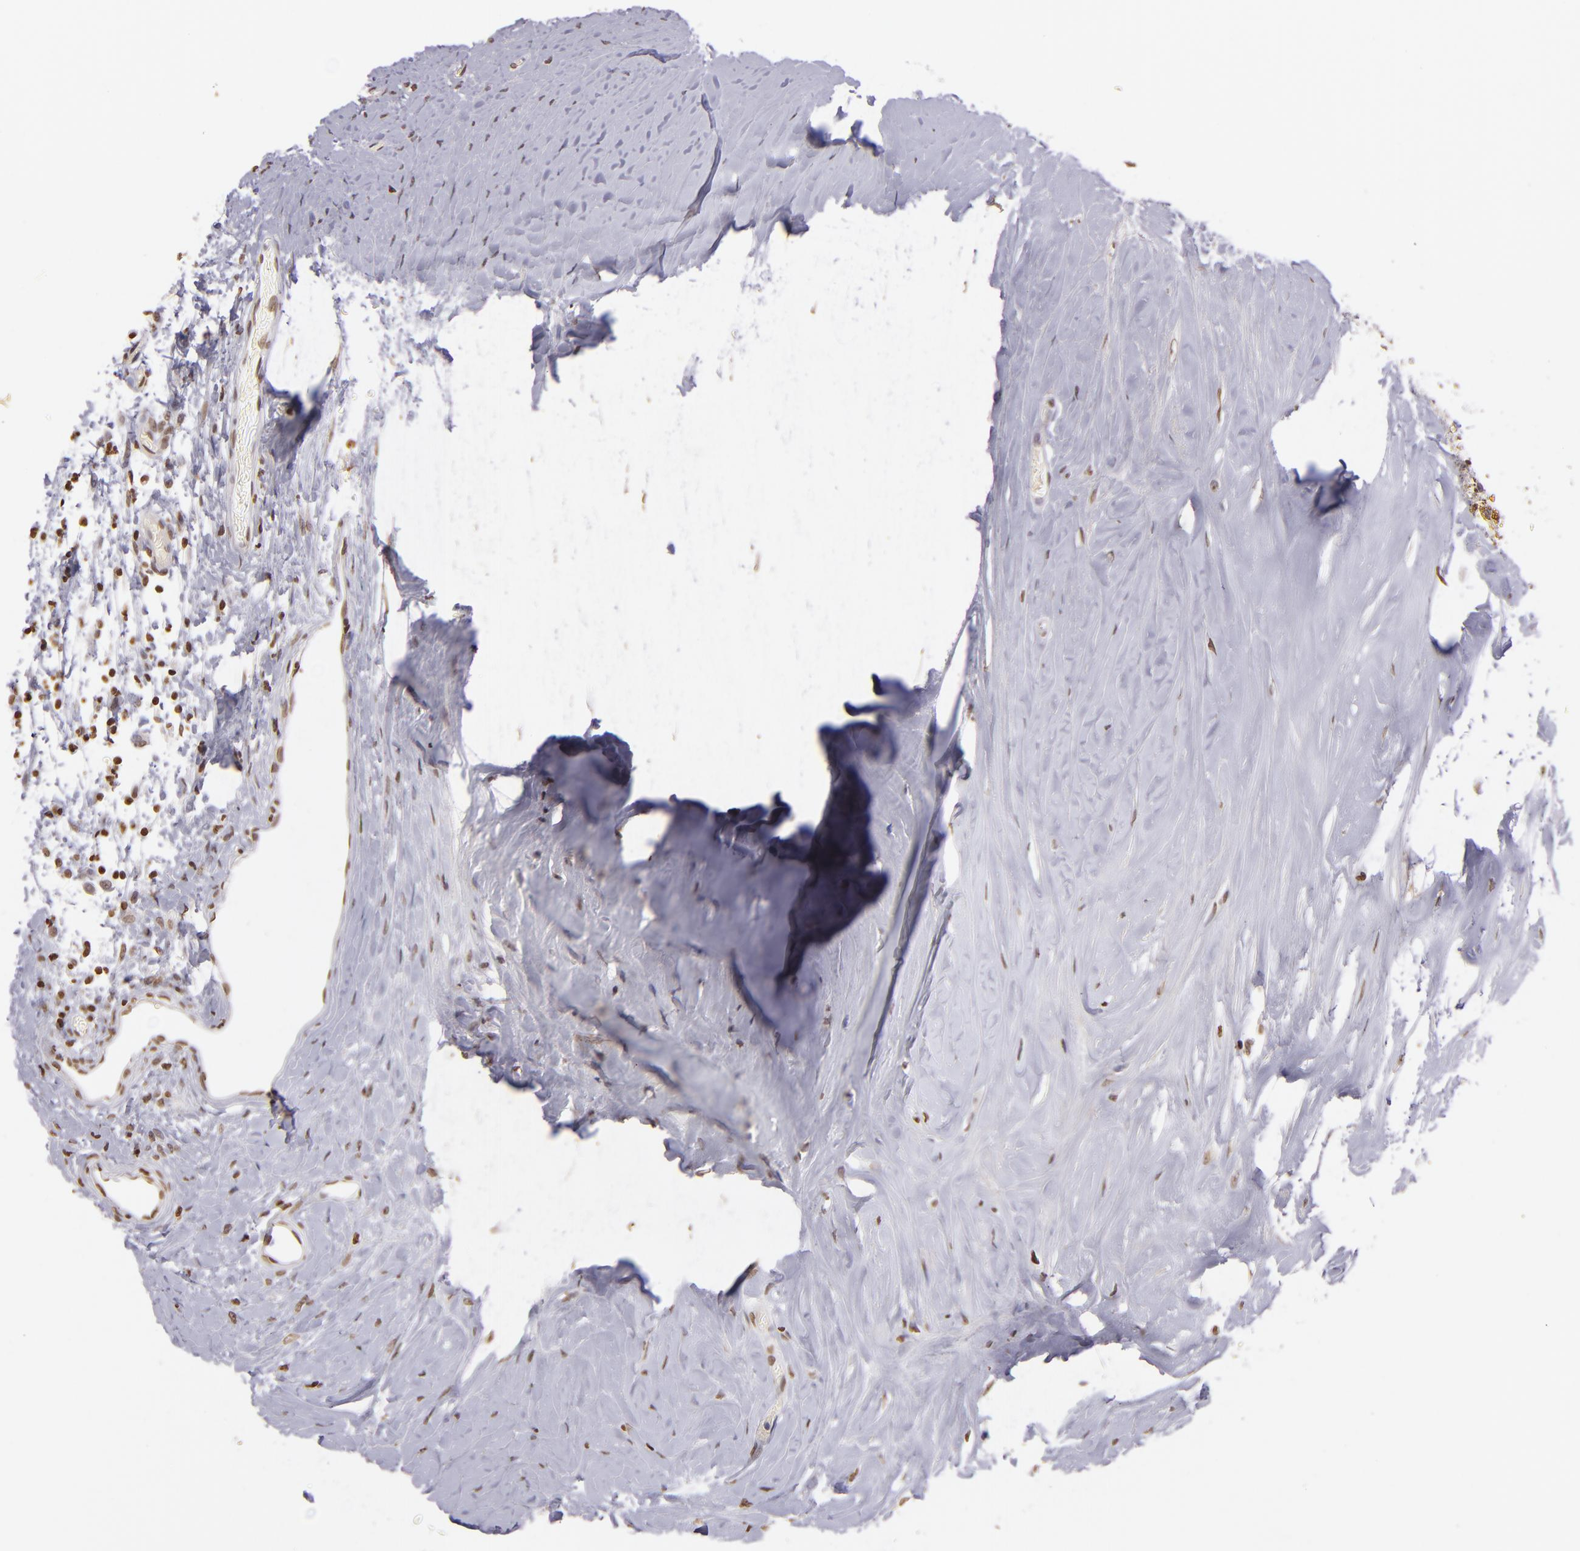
{"staining": {"intensity": "weak", "quantity": "25%-75%", "location": "nuclear"}, "tissue": "carcinoid", "cell_type": "Tumor cells", "image_type": "cancer", "snomed": [{"axis": "morphology", "description": "Carcinoid, malignant, NOS"}, {"axis": "topography", "description": "Small intestine"}], "caption": "A brown stain highlights weak nuclear staining of a protein in malignant carcinoid tumor cells.", "gene": "THRB", "patient": {"sex": "male", "age": 60}}